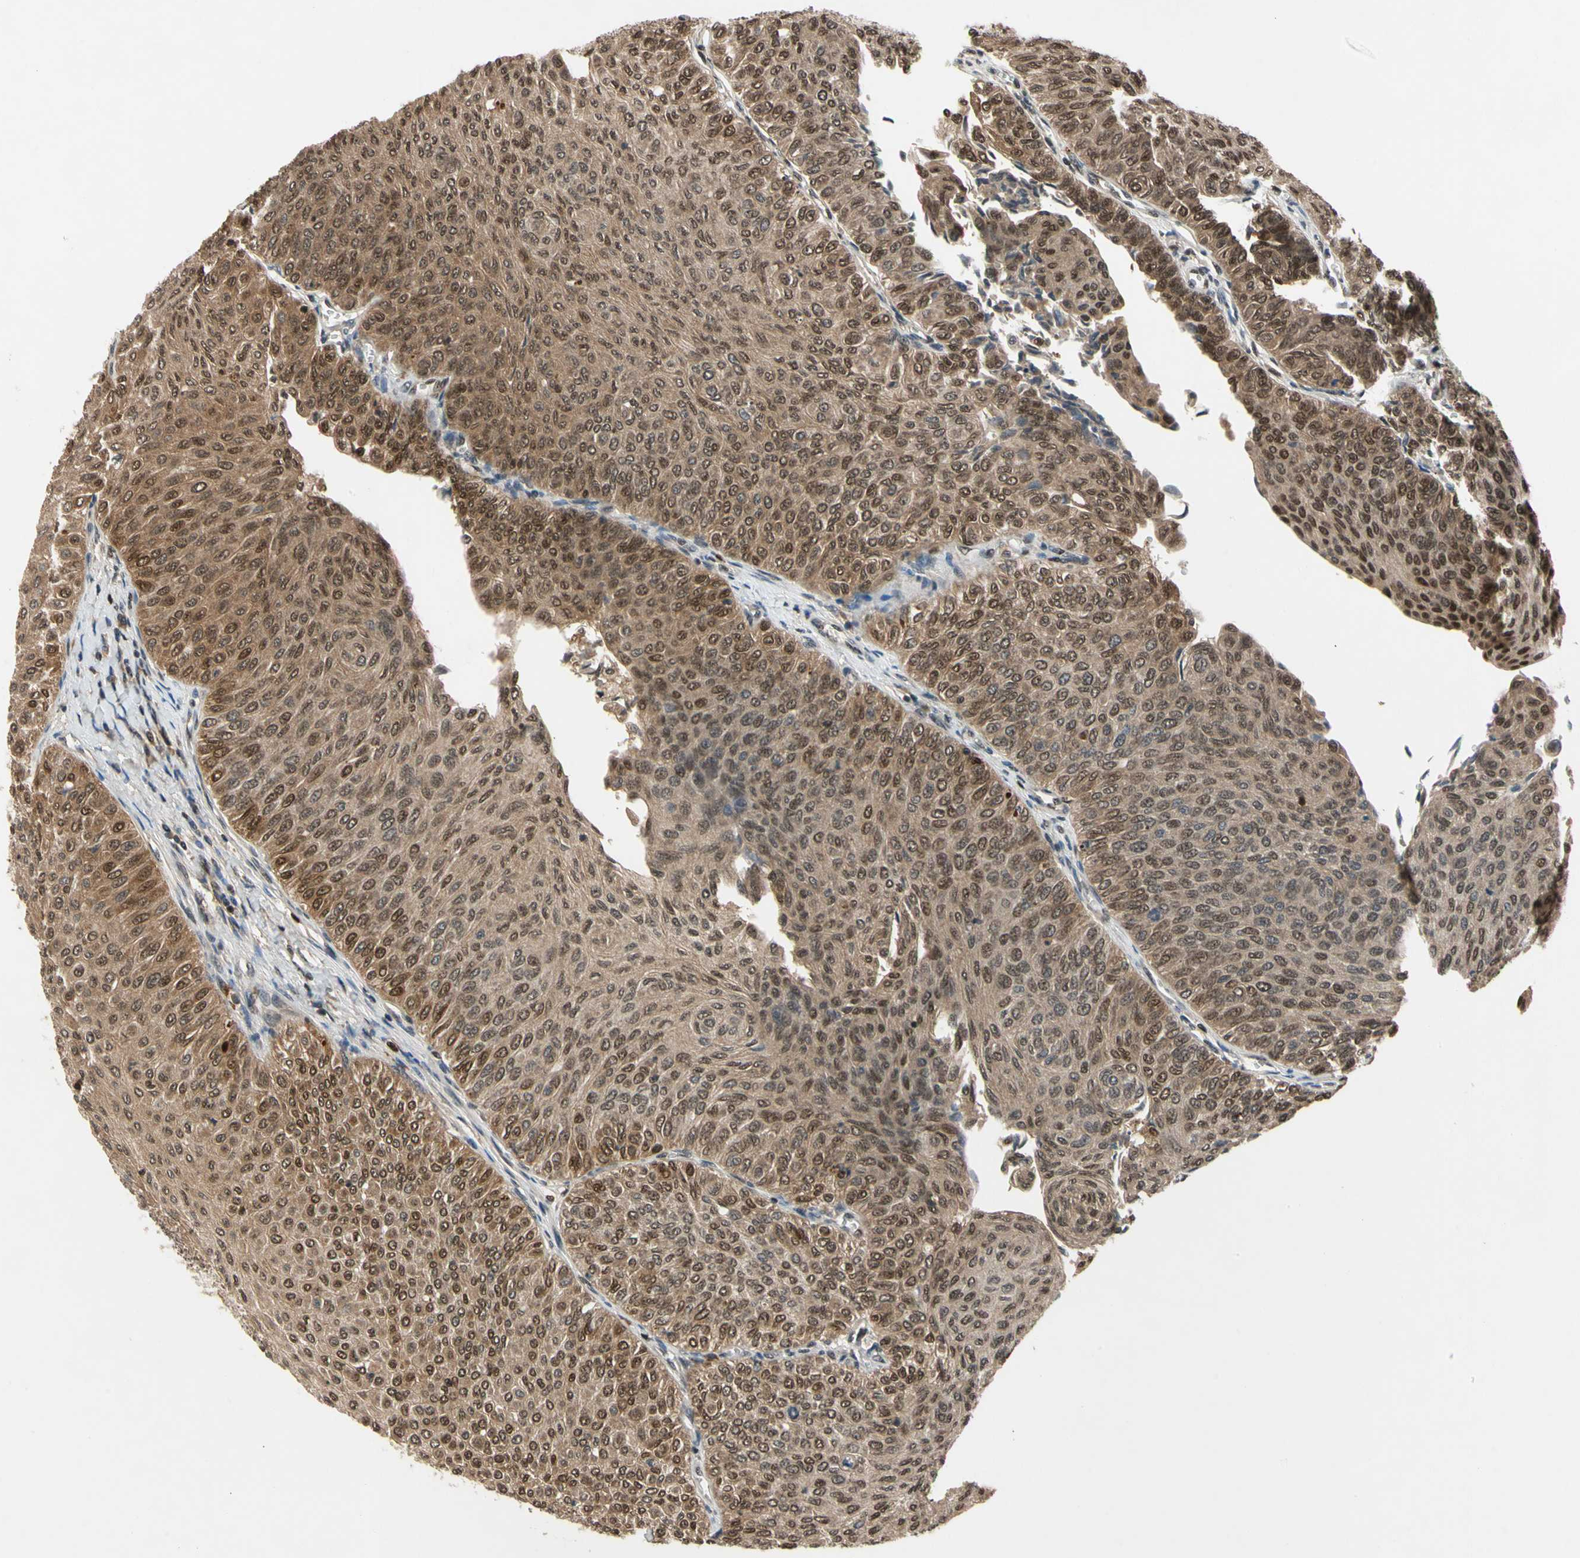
{"staining": {"intensity": "moderate", "quantity": ">75%", "location": "cytoplasmic/membranous"}, "tissue": "urothelial cancer", "cell_type": "Tumor cells", "image_type": "cancer", "snomed": [{"axis": "morphology", "description": "Urothelial carcinoma, Low grade"}, {"axis": "topography", "description": "Urinary bladder"}], "caption": "About >75% of tumor cells in urothelial cancer exhibit moderate cytoplasmic/membranous protein expression as visualized by brown immunohistochemical staining.", "gene": "GSR", "patient": {"sex": "male", "age": 78}}